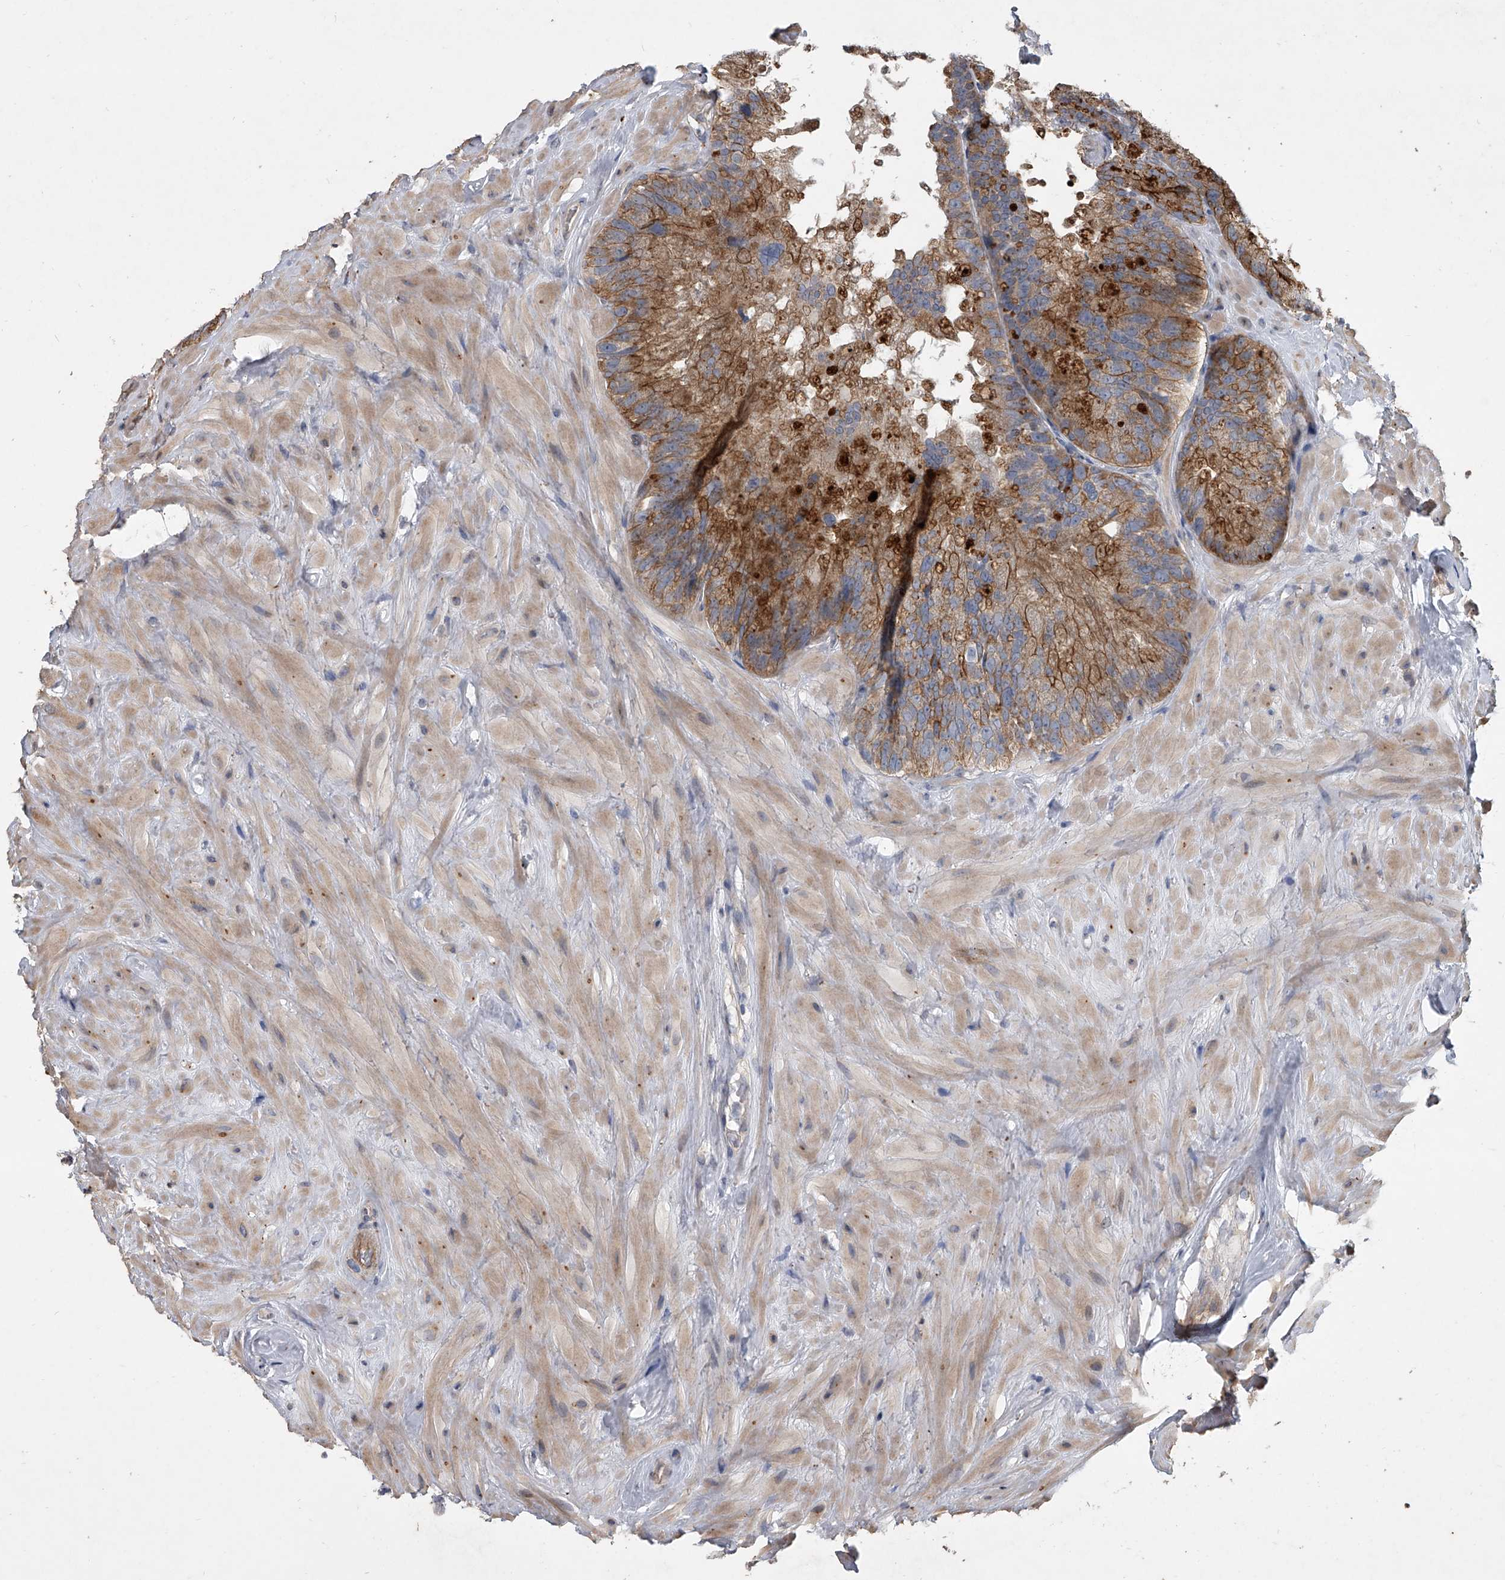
{"staining": {"intensity": "strong", "quantity": ">75%", "location": "cytoplasmic/membranous"}, "tissue": "seminal vesicle", "cell_type": "Glandular cells", "image_type": "normal", "snomed": [{"axis": "morphology", "description": "Normal tissue, NOS"}, {"axis": "topography", "description": "Seminal veicle"}], "caption": "Glandular cells reveal high levels of strong cytoplasmic/membranous staining in about >75% of cells in normal human seminal vesicle. (DAB (3,3'-diaminobenzidine) IHC, brown staining for protein, blue staining for nuclei).", "gene": "DOCK9", "patient": {"sex": "male", "age": 80}}